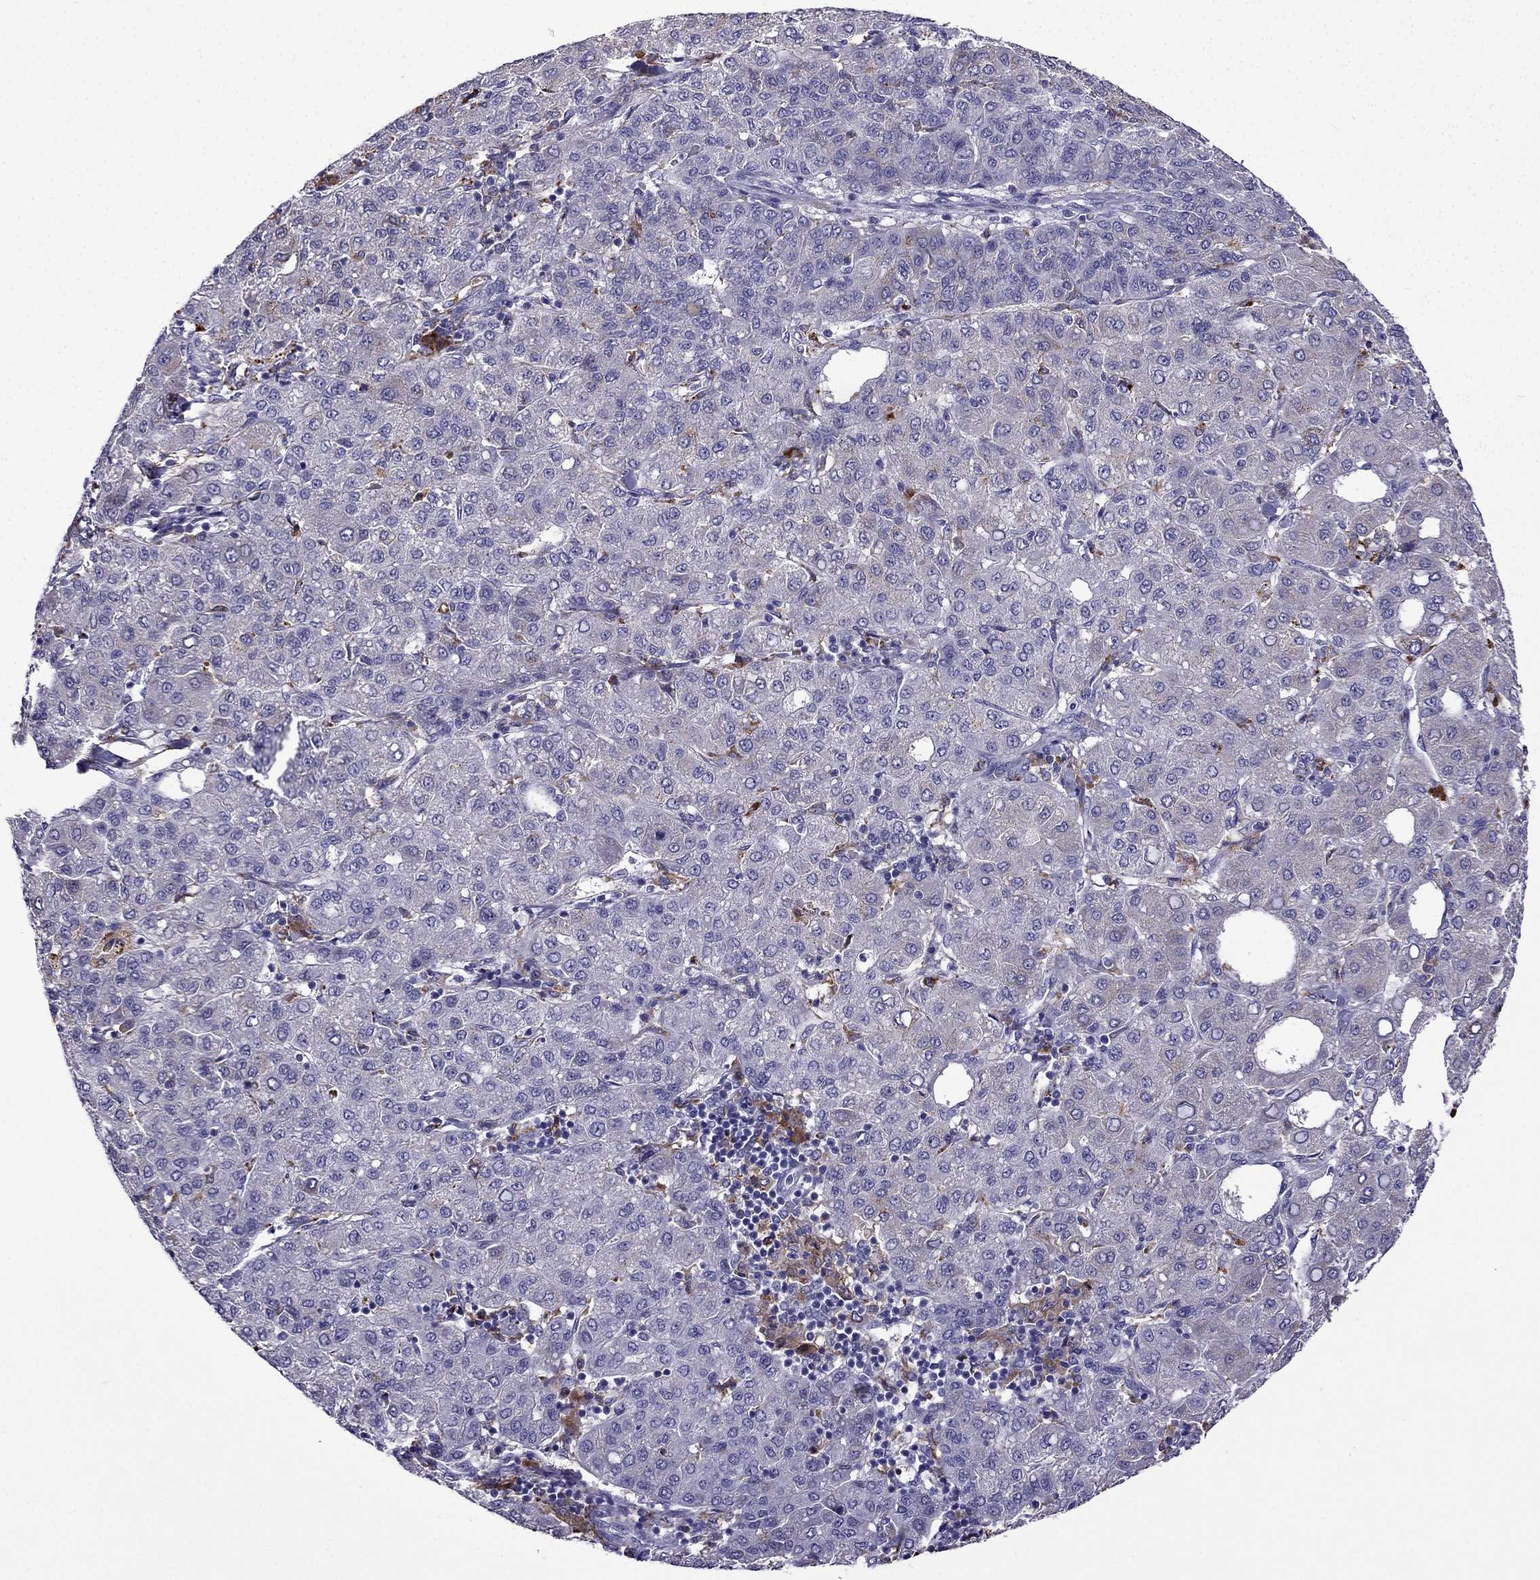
{"staining": {"intensity": "negative", "quantity": "none", "location": "none"}, "tissue": "liver cancer", "cell_type": "Tumor cells", "image_type": "cancer", "snomed": [{"axis": "morphology", "description": "Carcinoma, Hepatocellular, NOS"}, {"axis": "topography", "description": "Liver"}], "caption": "Immunohistochemistry (IHC) photomicrograph of liver cancer stained for a protein (brown), which reveals no positivity in tumor cells.", "gene": "TSSK4", "patient": {"sex": "male", "age": 65}}